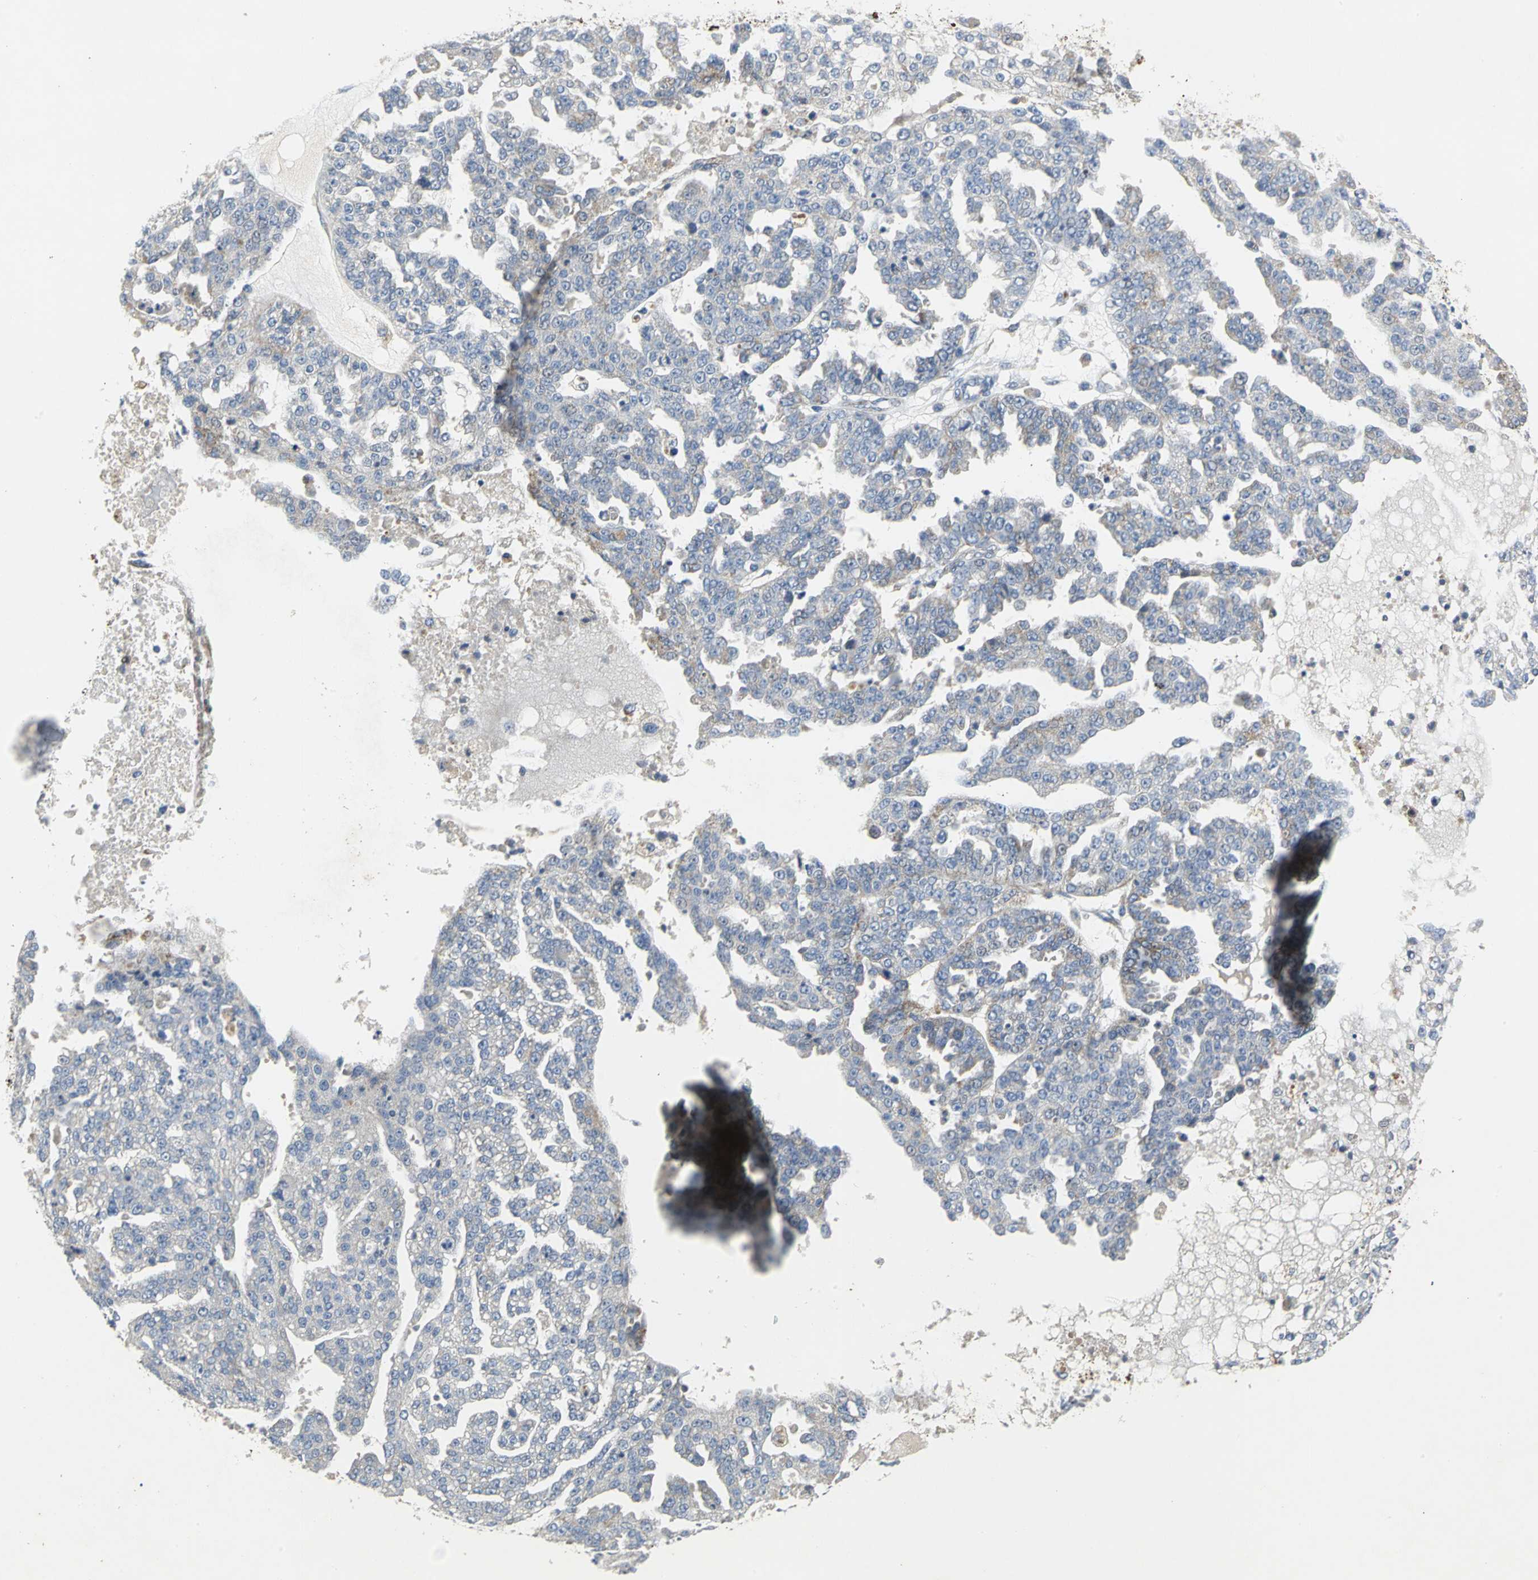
{"staining": {"intensity": "weak", "quantity": "25%-75%", "location": "cytoplasmic/membranous"}, "tissue": "ovarian cancer", "cell_type": "Tumor cells", "image_type": "cancer", "snomed": [{"axis": "morphology", "description": "Carcinoma, NOS"}, {"axis": "topography", "description": "Soft tissue"}, {"axis": "topography", "description": "Ovary"}], "caption": "A brown stain labels weak cytoplasmic/membranous staining of a protein in human ovarian cancer (carcinoma) tumor cells.", "gene": "SPPL2B", "patient": {"sex": "female", "age": 54}}